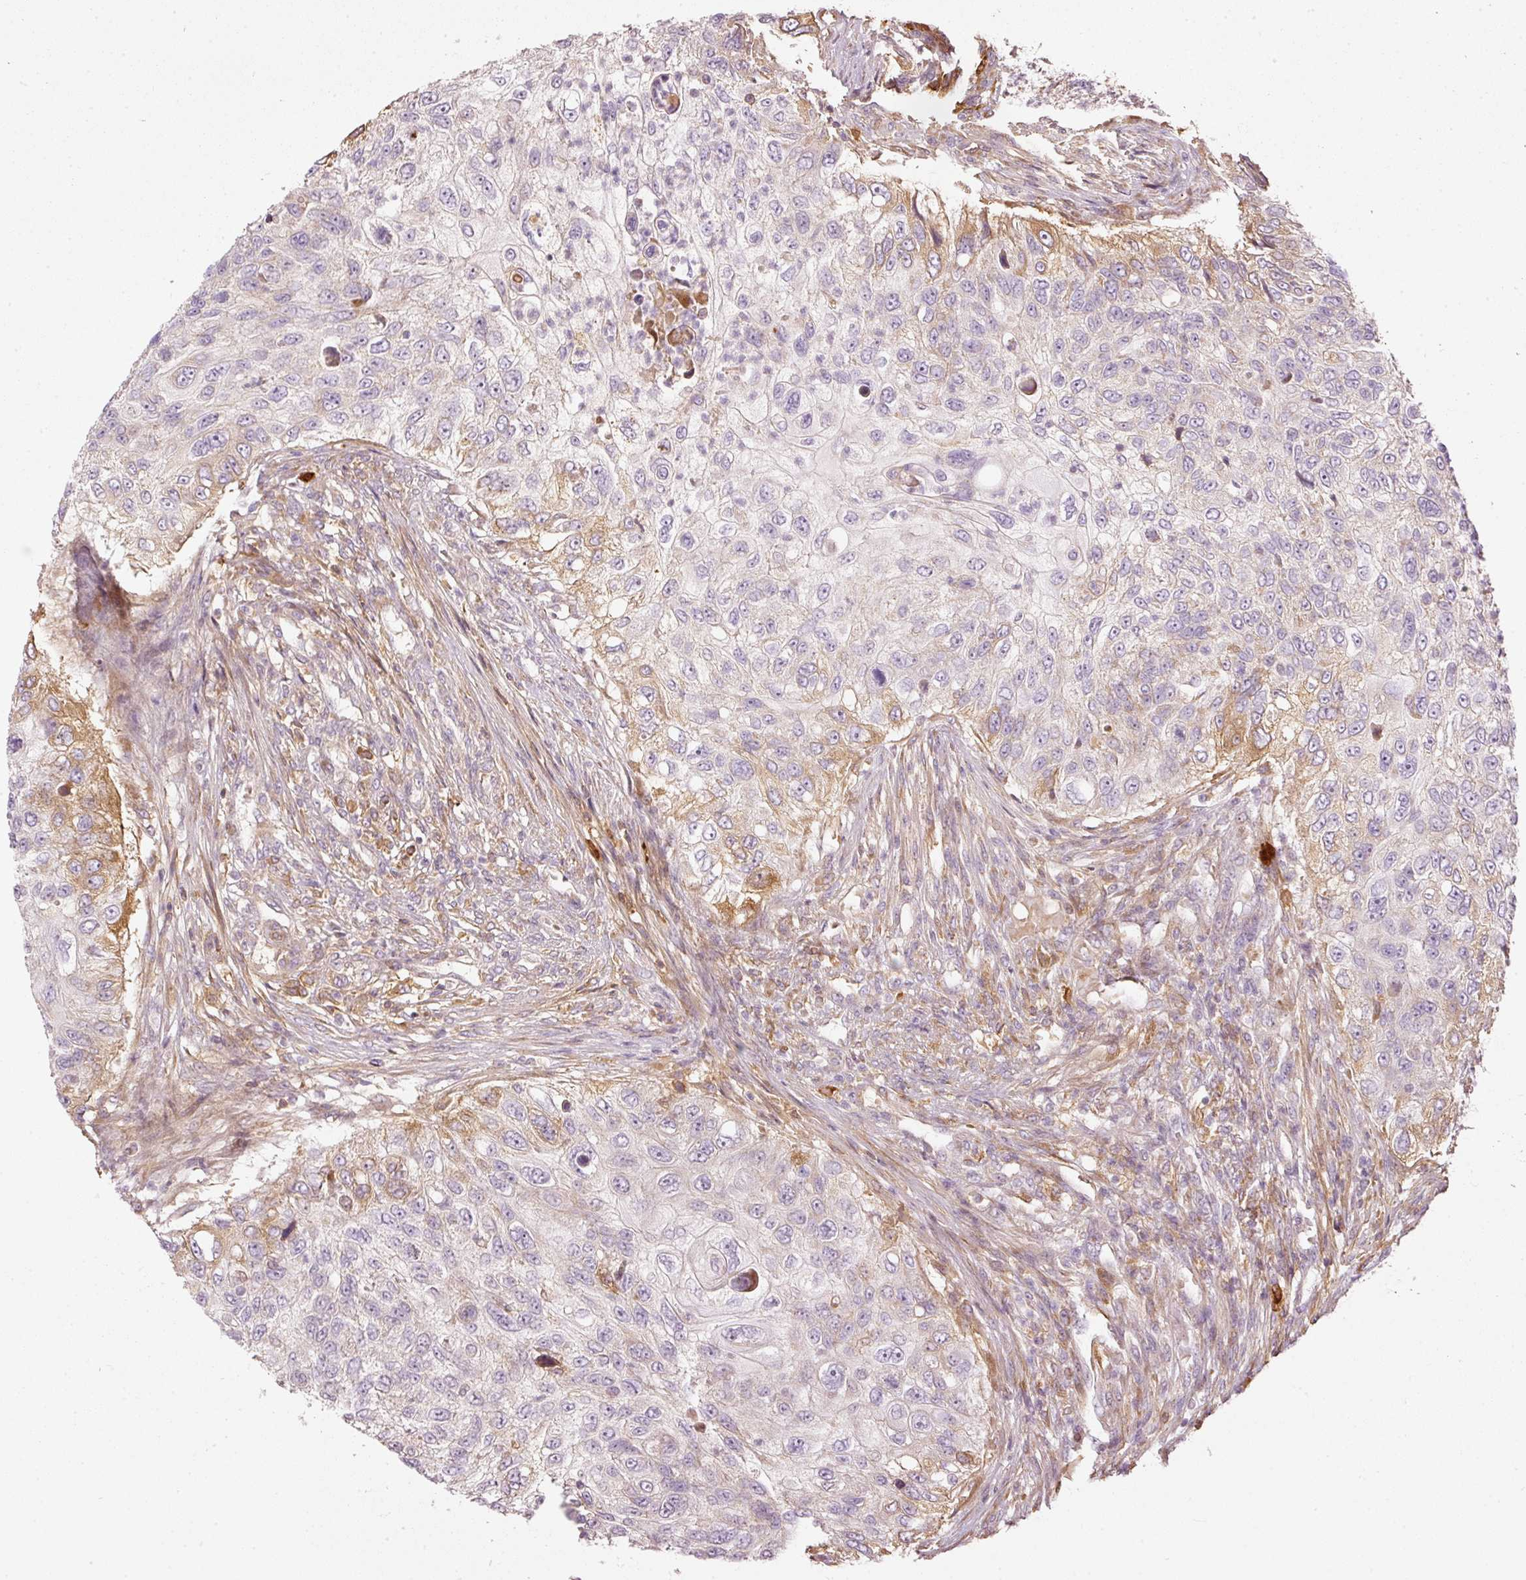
{"staining": {"intensity": "moderate", "quantity": "<25%", "location": "cytoplasmic/membranous"}, "tissue": "urothelial cancer", "cell_type": "Tumor cells", "image_type": "cancer", "snomed": [{"axis": "morphology", "description": "Urothelial carcinoma, High grade"}, {"axis": "topography", "description": "Urinary bladder"}], "caption": "IHC (DAB (3,3'-diaminobenzidine)) staining of urothelial cancer exhibits moderate cytoplasmic/membranous protein expression in about <25% of tumor cells.", "gene": "SERPING1", "patient": {"sex": "female", "age": 60}}